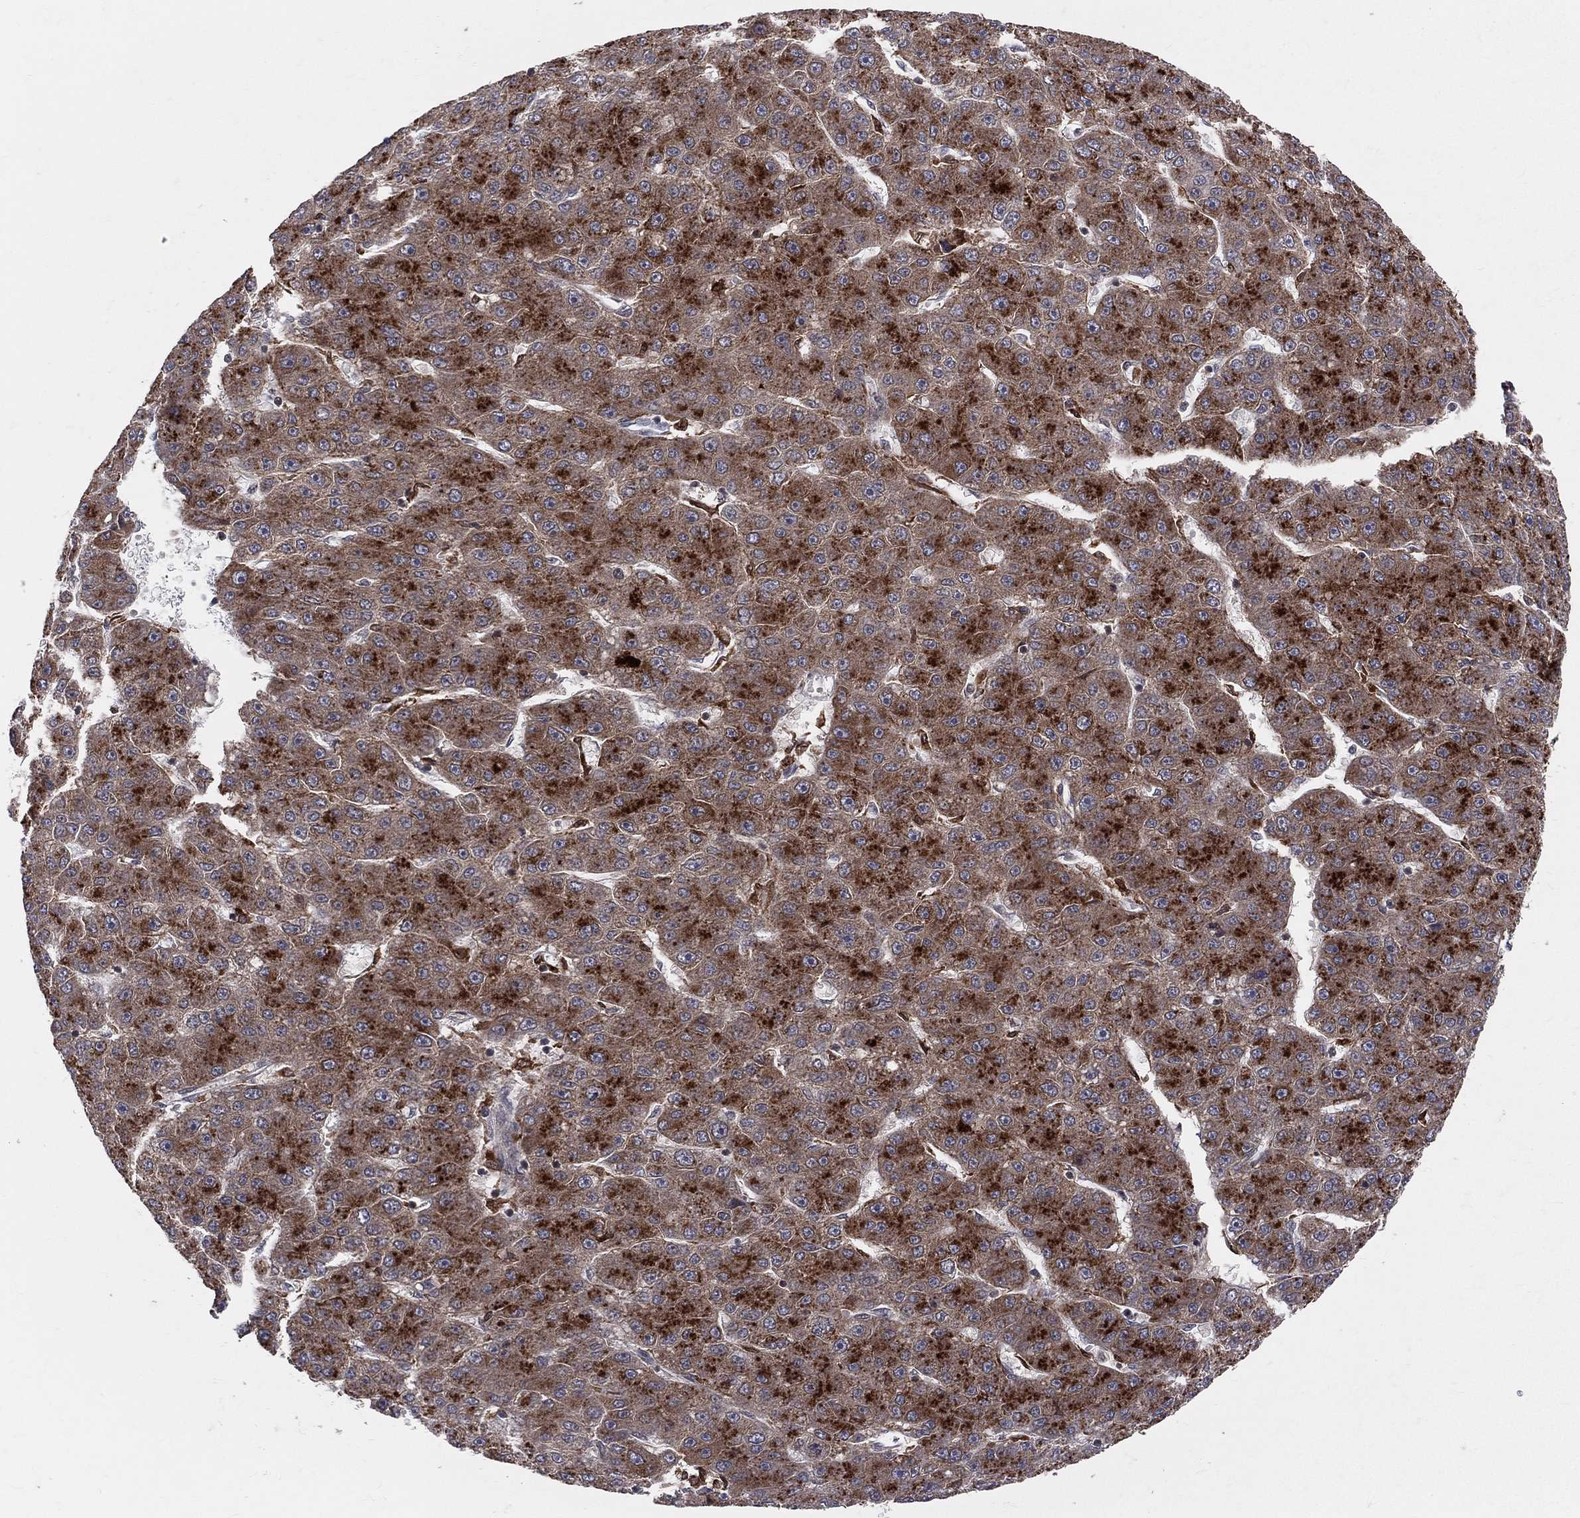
{"staining": {"intensity": "strong", "quantity": ">75%", "location": "cytoplasmic/membranous"}, "tissue": "liver cancer", "cell_type": "Tumor cells", "image_type": "cancer", "snomed": [{"axis": "morphology", "description": "Carcinoma, Hepatocellular, NOS"}, {"axis": "topography", "description": "Liver"}], "caption": "Human hepatocellular carcinoma (liver) stained for a protein (brown) displays strong cytoplasmic/membranous positive staining in approximately >75% of tumor cells.", "gene": "CD74", "patient": {"sex": "male", "age": 67}}